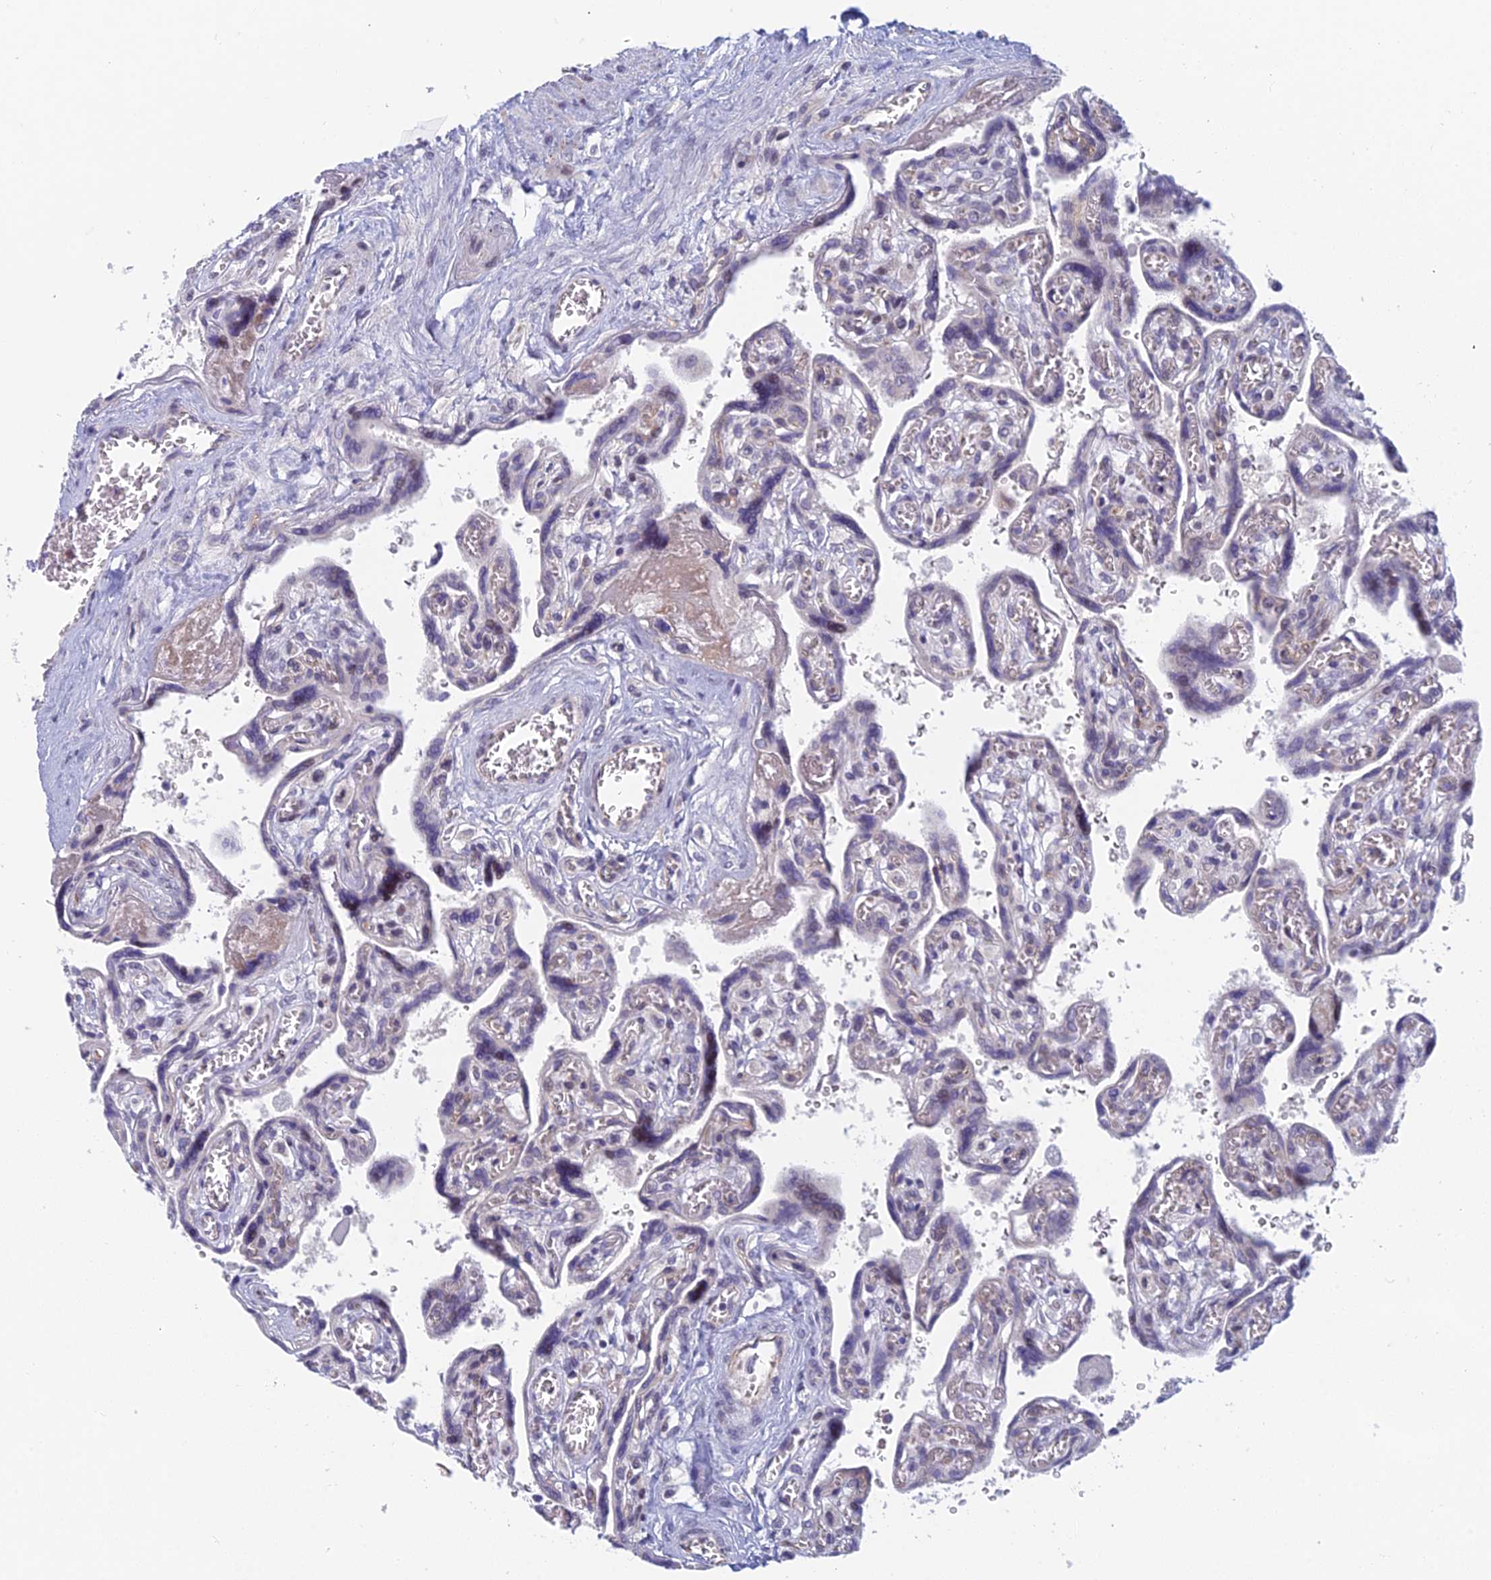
{"staining": {"intensity": "moderate", "quantity": "25%-75%", "location": "nuclear"}, "tissue": "placenta", "cell_type": "Trophoblastic cells", "image_type": "normal", "snomed": [{"axis": "morphology", "description": "Normal tissue, NOS"}, {"axis": "topography", "description": "Placenta"}], "caption": "Placenta stained with DAB (3,3'-diaminobenzidine) immunohistochemistry reveals medium levels of moderate nuclear positivity in about 25%-75% of trophoblastic cells.", "gene": "PPP1R26", "patient": {"sex": "female", "age": 39}}